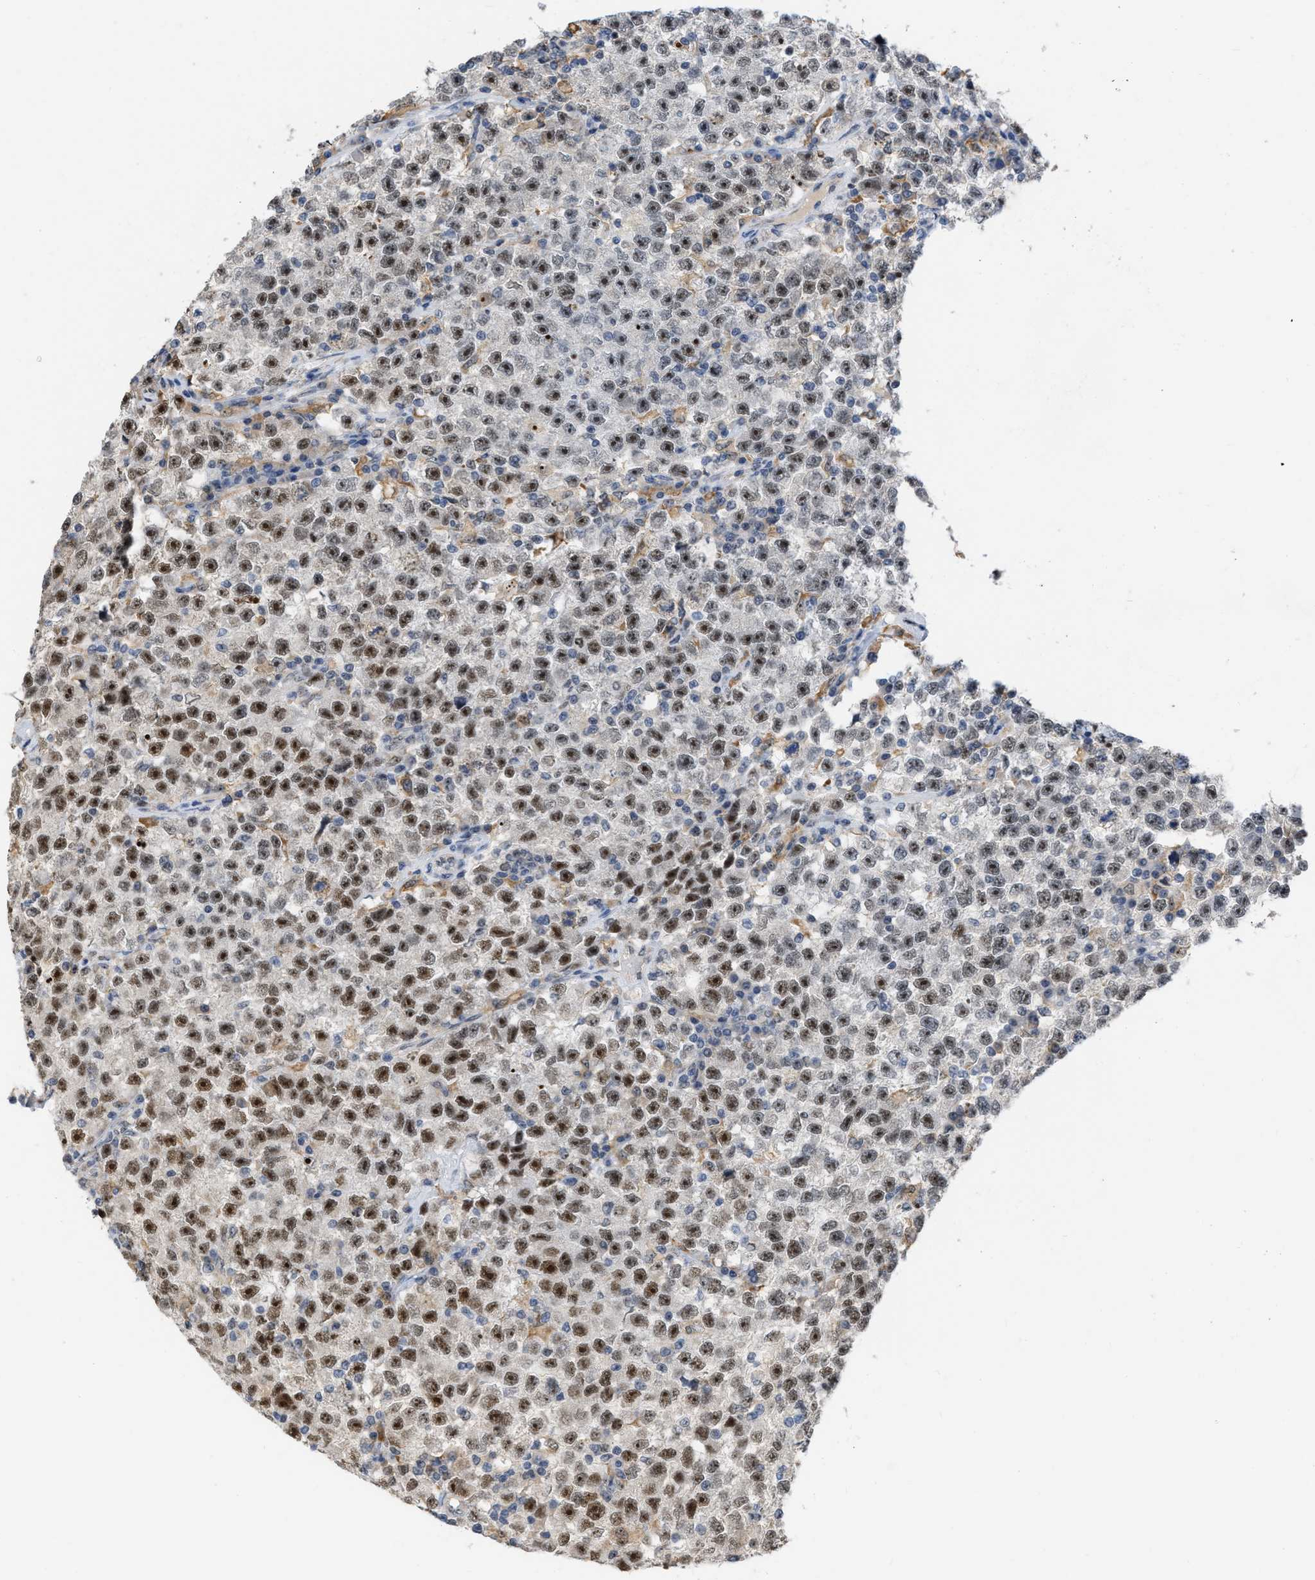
{"staining": {"intensity": "strong", "quantity": ">75%", "location": "nuclear"}, "tissue": "testis cancer", "cell_type": "Tumor cells", "image_type": "cancer", "snomed": [{"axis": "morphology", "description": "Seminoma, NOS"}, {"axis": "topography", "description": "Testis"}], "caption": "This micrograph exhibits IHC staining of testis seminoma, with high strong nuclear expression in about >75% of tumor cells.", "gene": "ELAC2", "patient": {"sex": "male", "age": 22}}